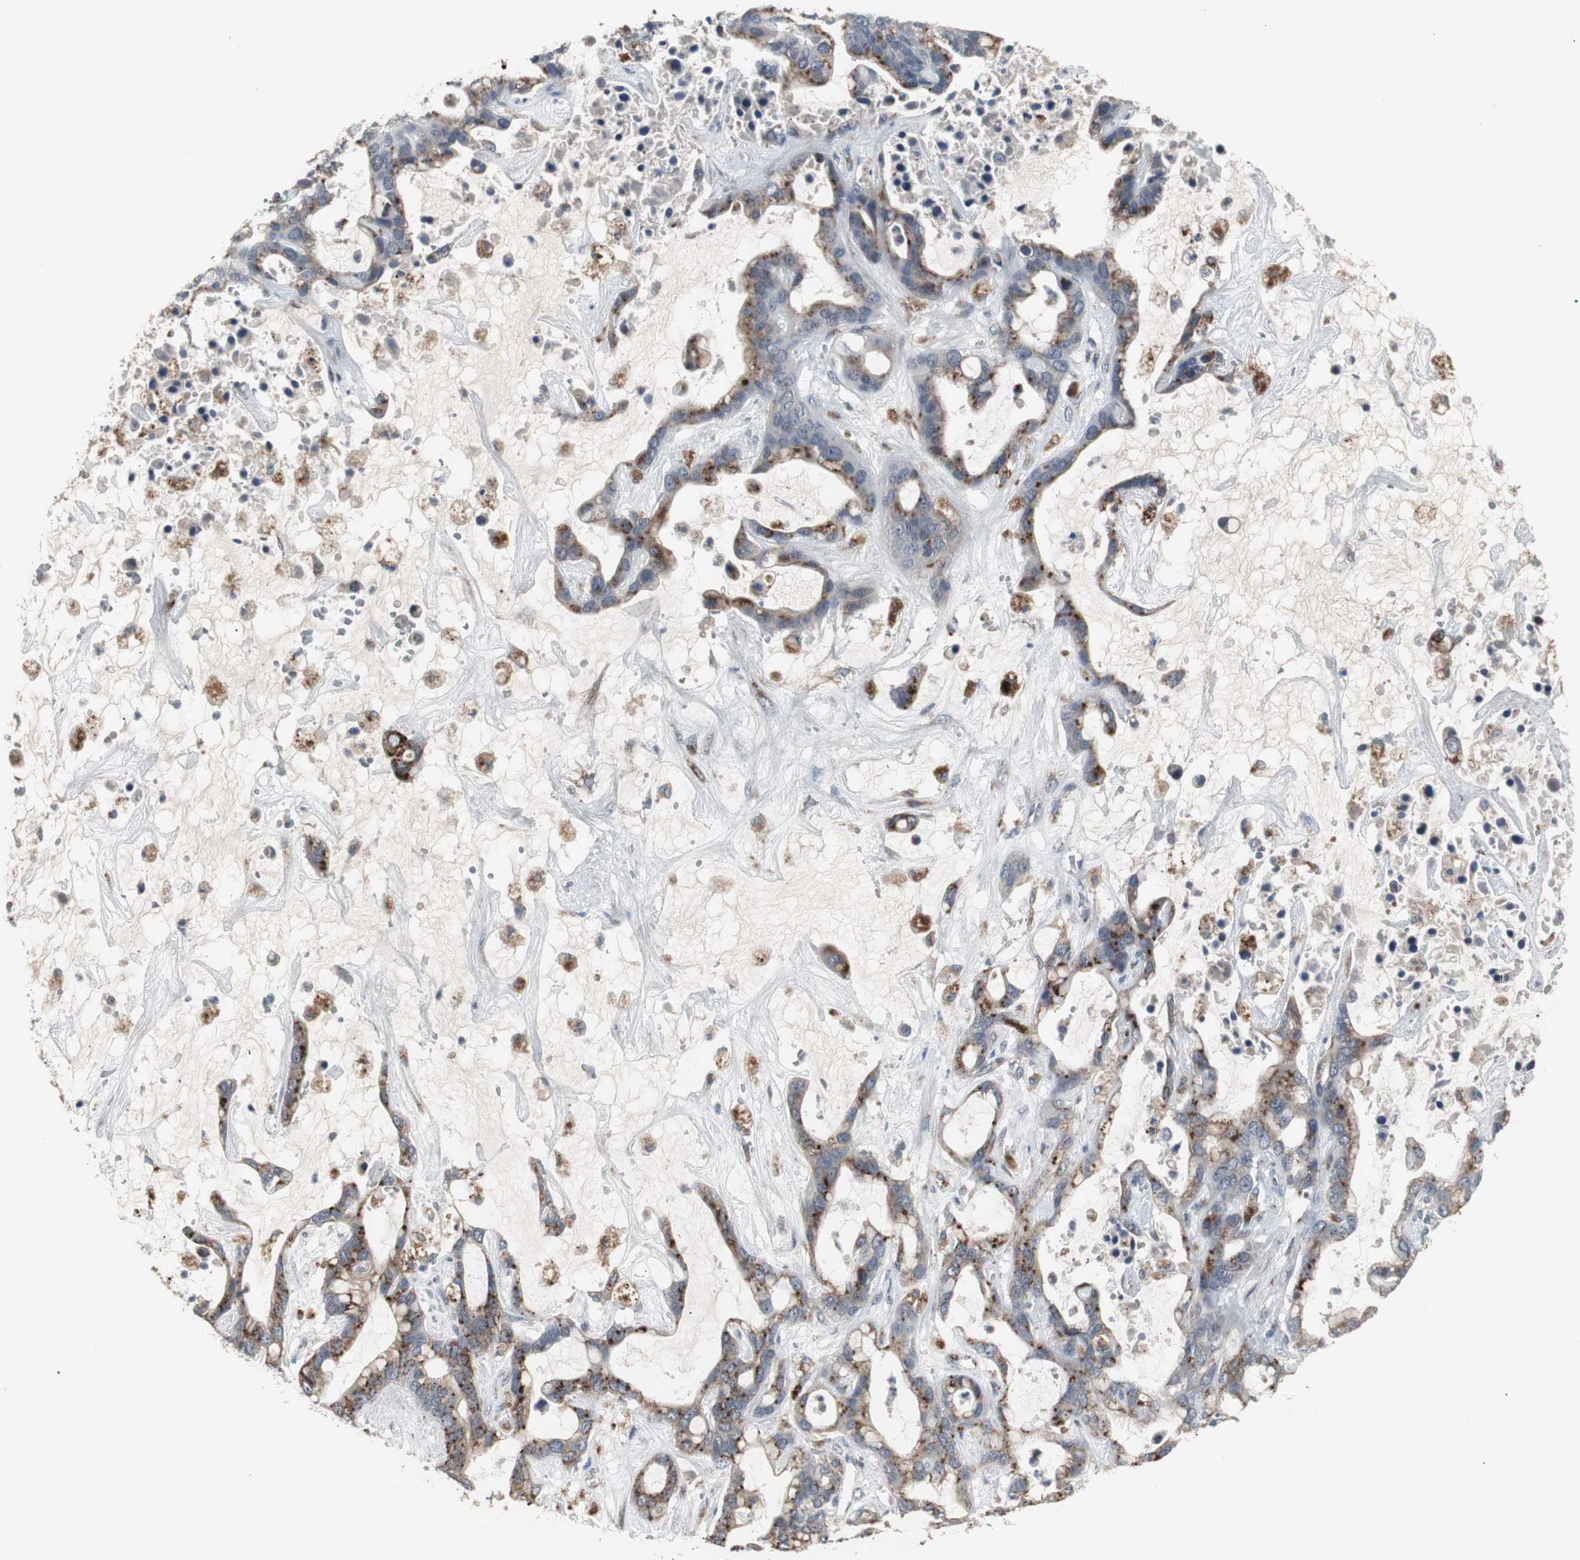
{"staining": {"intensity": "strong", "quantity": ">75%", "location": "cytoplasmic/membranous"}, "tissue": "liver cancer", "cell_type": "Tumor cells", "image_type": "cancer", "snomed": [{"axis": "morphology", "description": "Cholangiocarcinoma"}, {"axis": "topography", "description": "Liver"}], "caption": "Immunohistochemical staining of human cholangiocarcinoma (liver) exhibits high levels of strong cytoplasmic/membranous staining in about >75% of tumor cells.", "gene": "GBA1", "patient": {"sex": "female", "age": 65}}